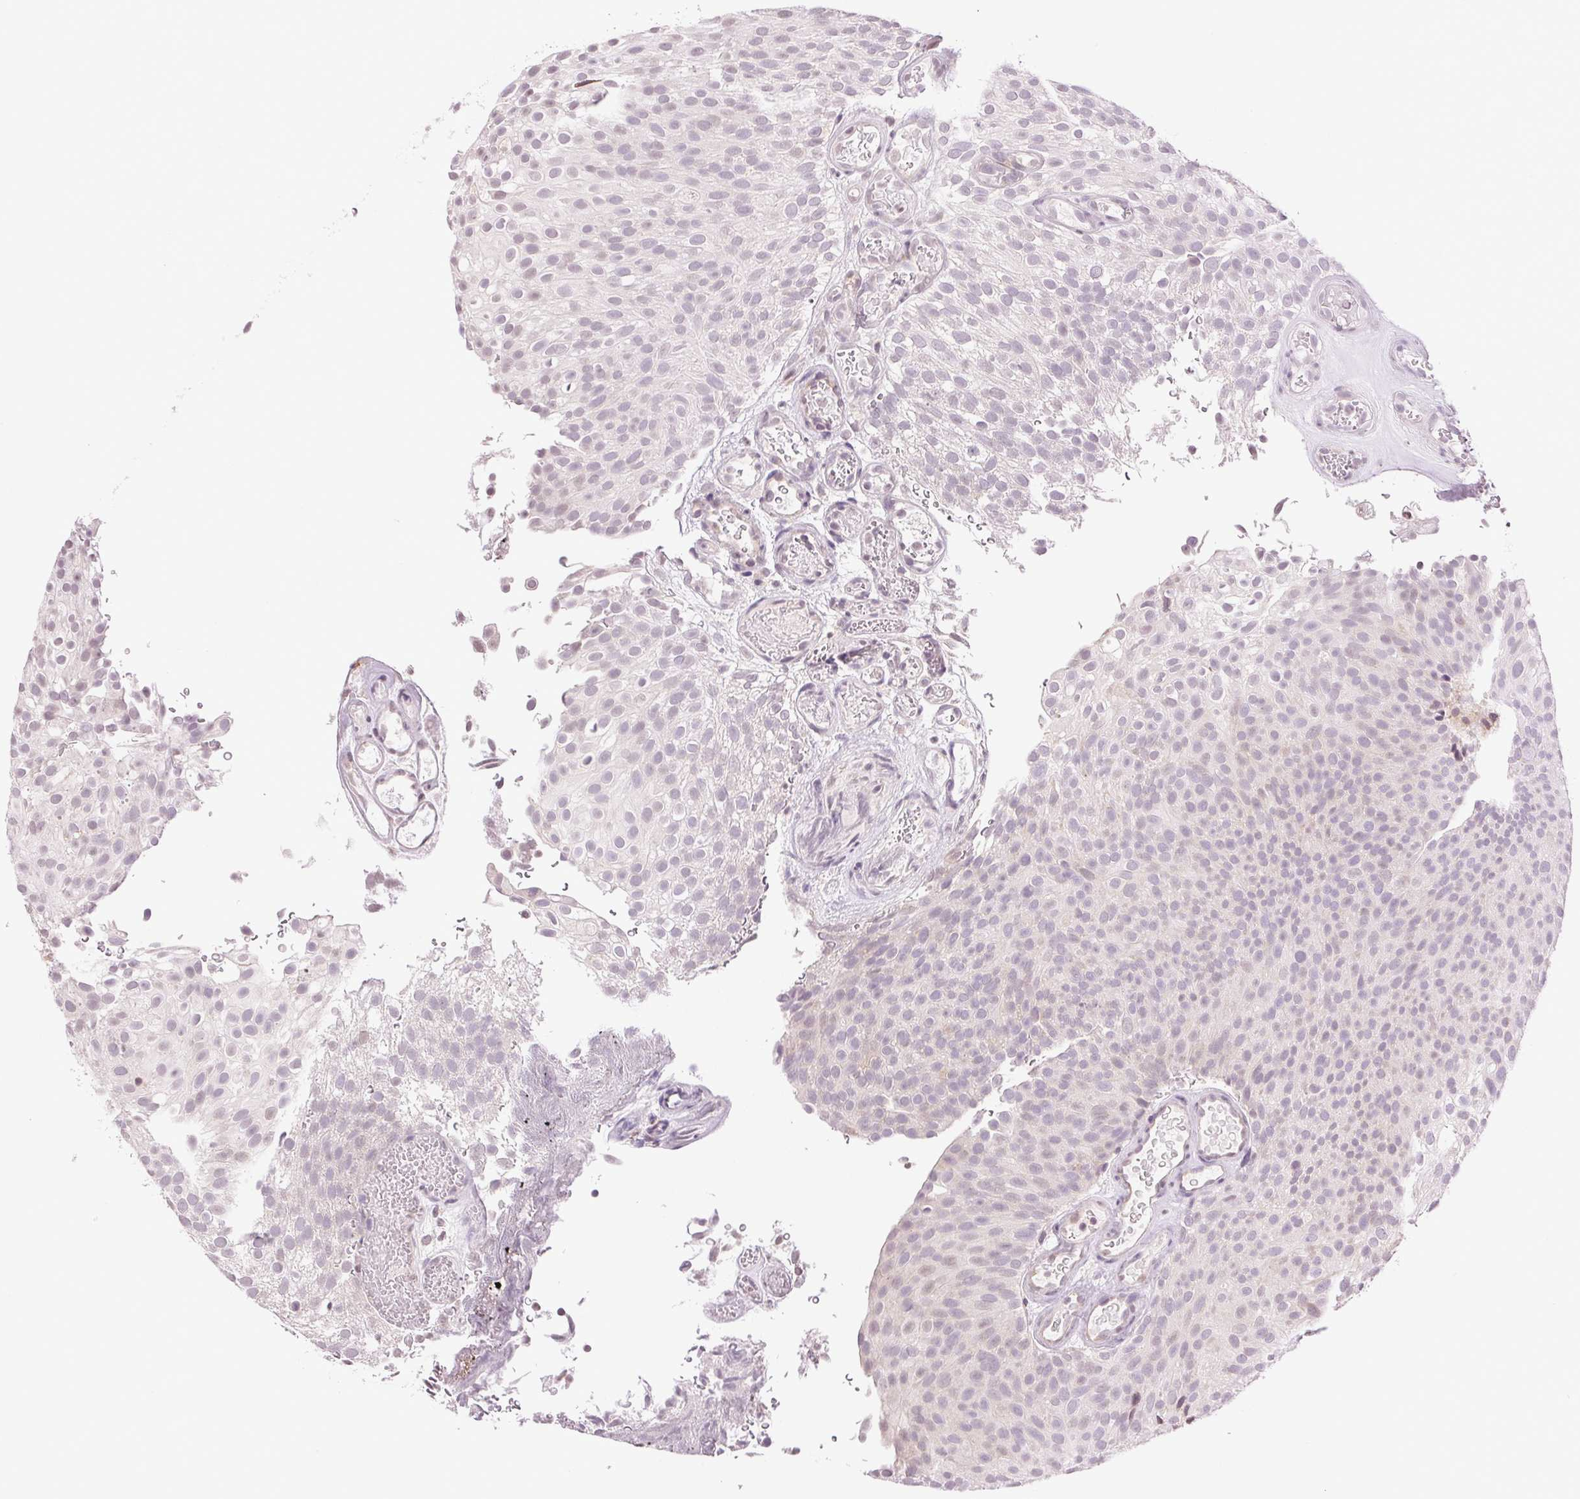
{"staining": {"intensity": "negative", "quantity": "none", "location": "none"}, "tissue": "urothelial cancer", "cell_type": "Tumor cells", "image_type": "cancer", "snomed": [{"axis": "morphology", "description": "Urothelial carcinoma, Low grade"}, {"axis": "topography", "description": "Urinary bladder"}], "caption": "Human urothelial cancer stained for a protein using immunohistochemistry shows no staining in tumor cells.", "gene": "TNNT3", "patient": {"sex": "male", "age": 78}}